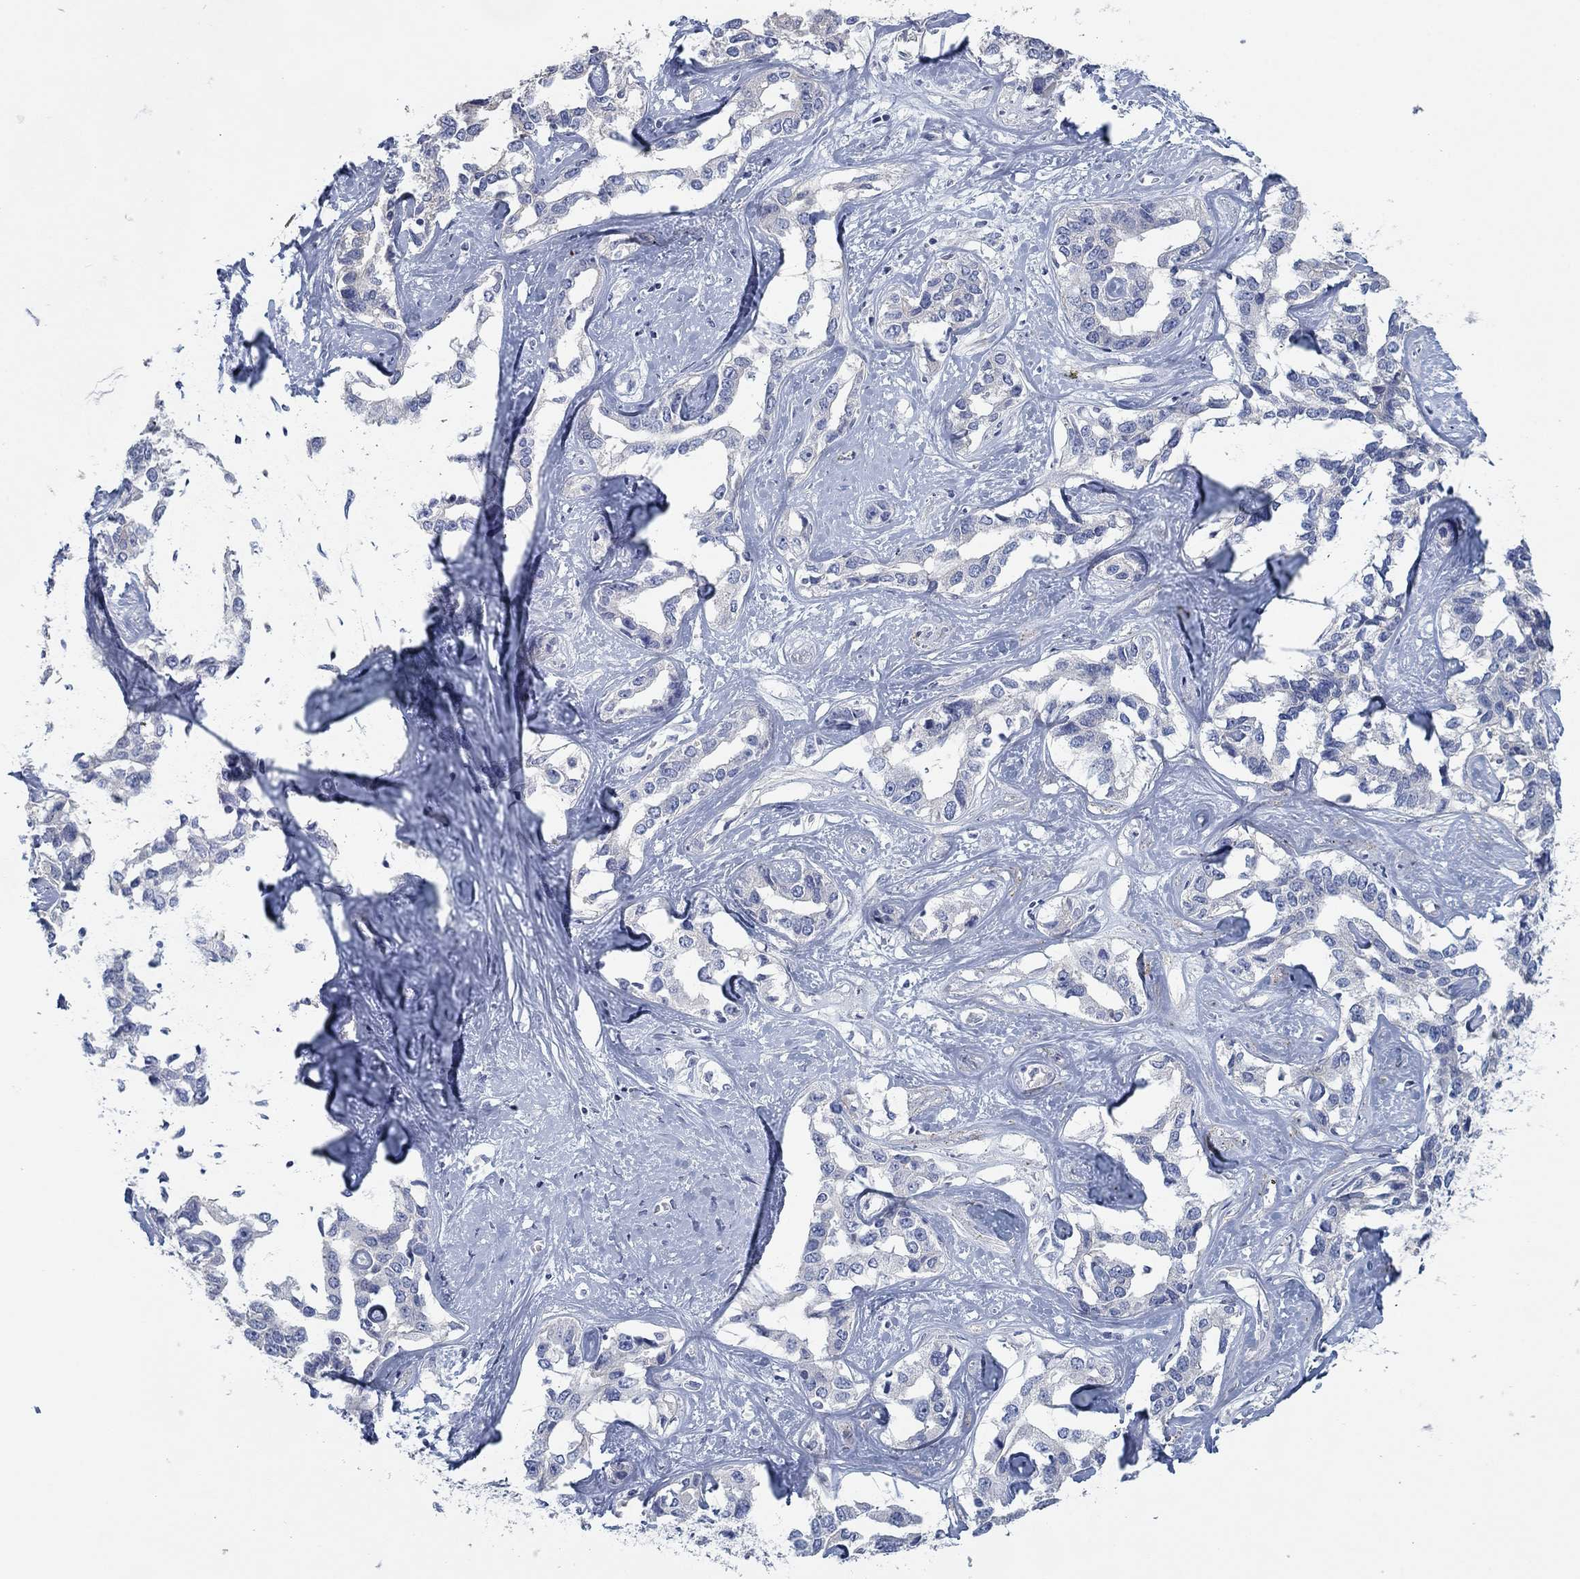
{"staining": {"intensity": "negative", "quantity": "none", "location": "none"}, "tissue": "liver cancer", "cell_type": "Tumor cells", "image_type": "cancer", "snomed": [{"axis": "morphology", "description": "Cholangiocarcinoma"}, {"axis": "topography", "description": "Liver"}], "caption": "There is no significant positivity in tumor cells of liver cholangiocarcinoma.", "gene": "APOC3", "patient": {"sex": "male", "age": 59}}